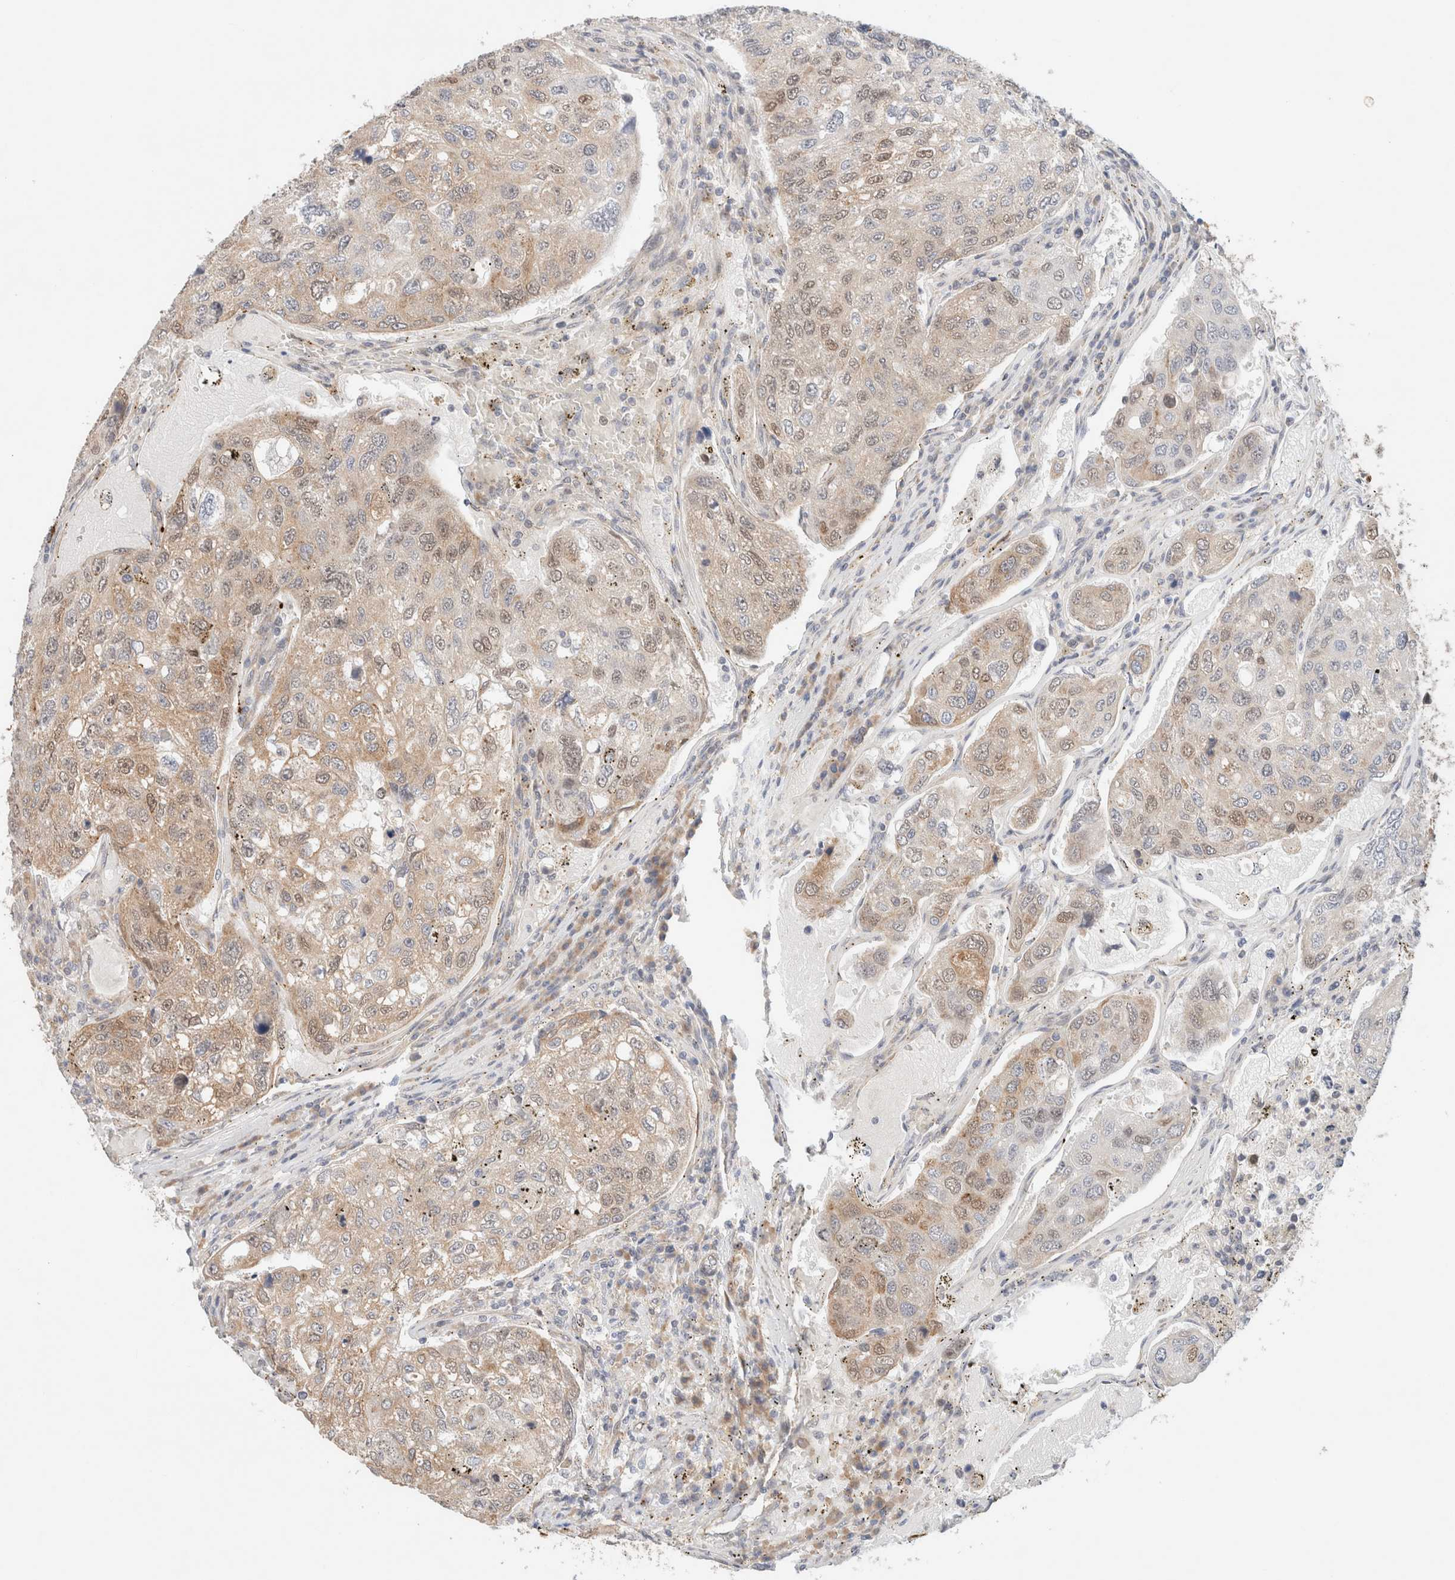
{"staining": {"intensity": "weak", "quantity": "25%-75%", "location": "cytoplasmic/membranous,nuclear"}, "tissue": "urothelial cancer", "cell_type": "Tumor cells", "image_type": "cancer", "snomed": [{"axis": "morphology", "description": "Urothelial carcinoma, High grade"}, {"axis": "topography", "description": "Lymph node"}, {"axis": "topography", "description": "Urinary bladder"}], "caption": "Immunohistochemical staining of human urothelial cancer displays low levels of weak cytoplasmic/membranous and nuclear positivity in about 25%-75% of tumor cells.", "gene": "RRP15", "patient": {"sex": "male", "age": 51}}